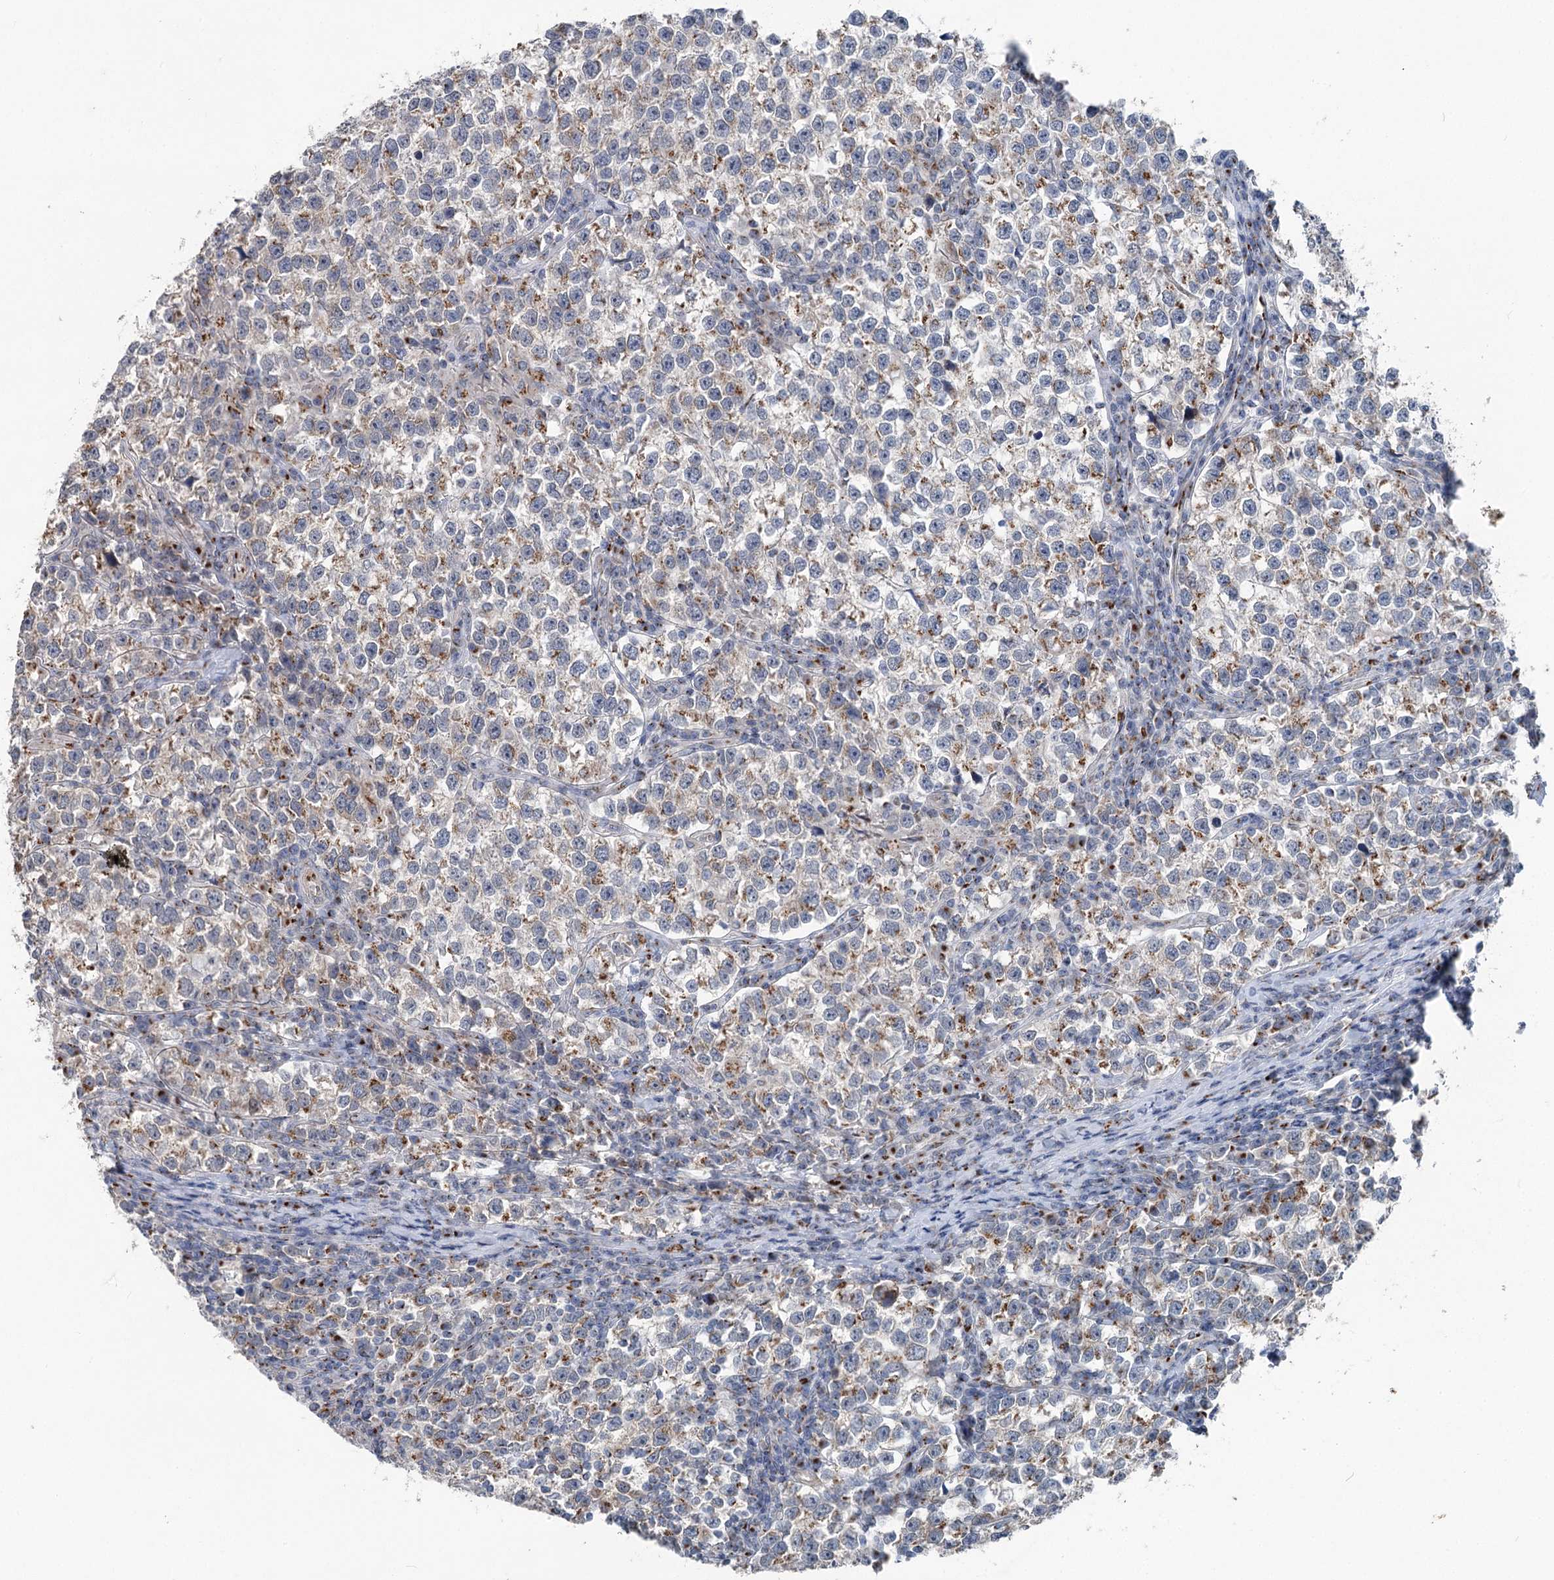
{"staining": {"intensity": "moderate", "quantity": "25%-75%", "location": "cytoplasmic/membranous"}, "tissue": "testis cancer", "cell_type": "Tumor cells", "image_type": "cancer", "snomed": [{"axis": "morphology", "description": "Normal tissue, NOS"}, {"axis": "morphology", "description": "Seminoma, NOS"}, {"axis": "topography", "description": "Testis"}], "caption": "Immunohistochemistry (IHC) staining of seminoma (testis), which displays medium levels of moderate cytoplasmic/membranous expression in about 25%-75% of tumor cells indicating moderate cytoplasmic/membranous protein expression. The staining was performed using DAB (brown) for protein detection and nuclei were counterstained in hematoxylin (blue).", "gene": "ITIH5", "patient": {"sex": "male", "age": 43}}